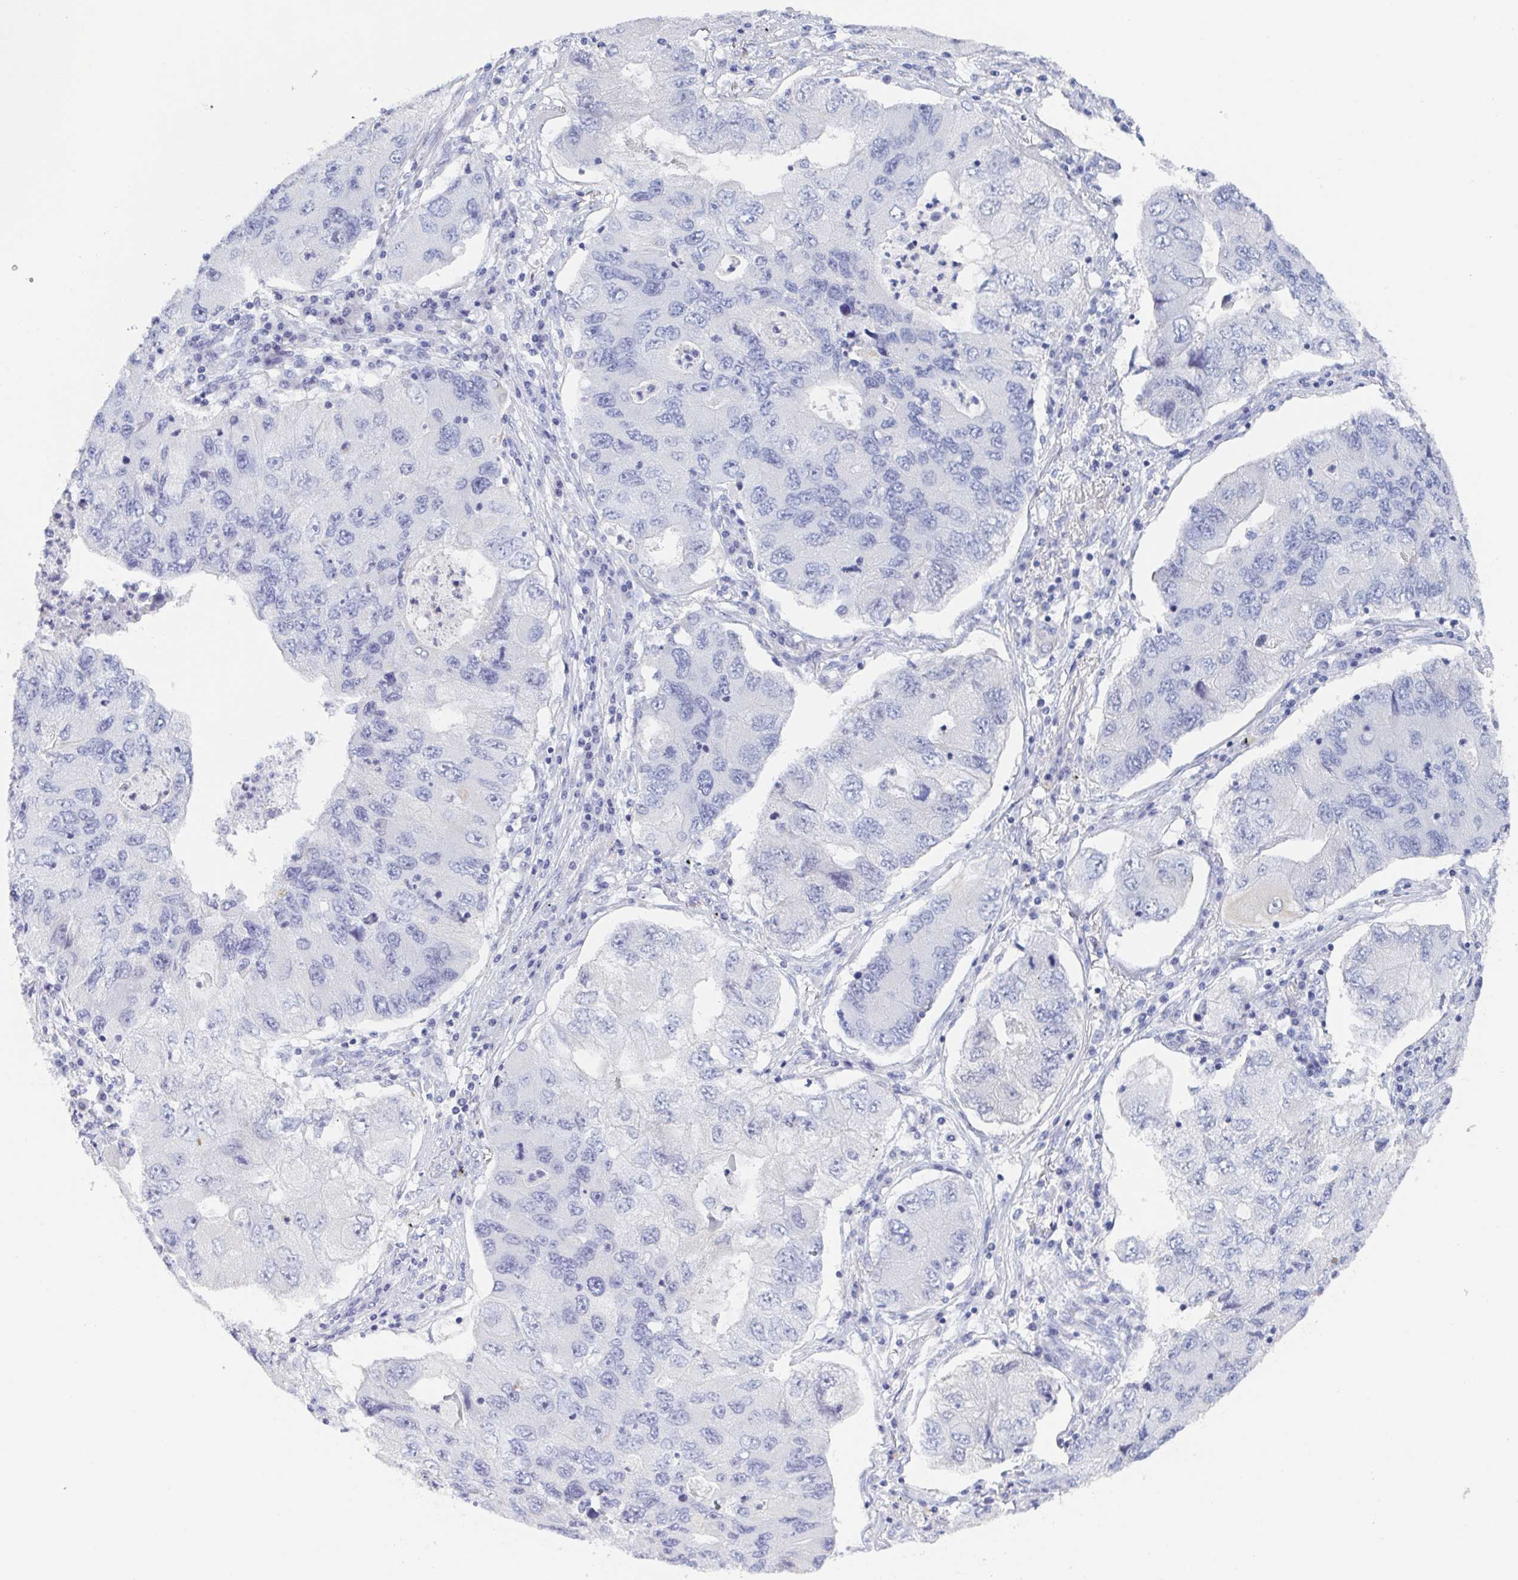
{"staining": {"intensity": "negative", "quantity": "none", "location": "none"}, "tissue": "lung cancer", "cell_type": "Tumor cells", "image_type": "cancer", "snomed": [{"axis": "morphology", "description": "Adenocarcinoma, NOS"}, {"axis": "morphology", "description": "Adenocarcinoma, metastatic, NOS"}, {"axis": "topography", "description": "Lymph node"}, {"axis": "topography", "description": "Lung"}], "caption": "Tumor cells are negative for protein expression in human adenocarcinoma (lung).", "gene": "RHOV", "patient": {"sex": "female", "age": 54}}